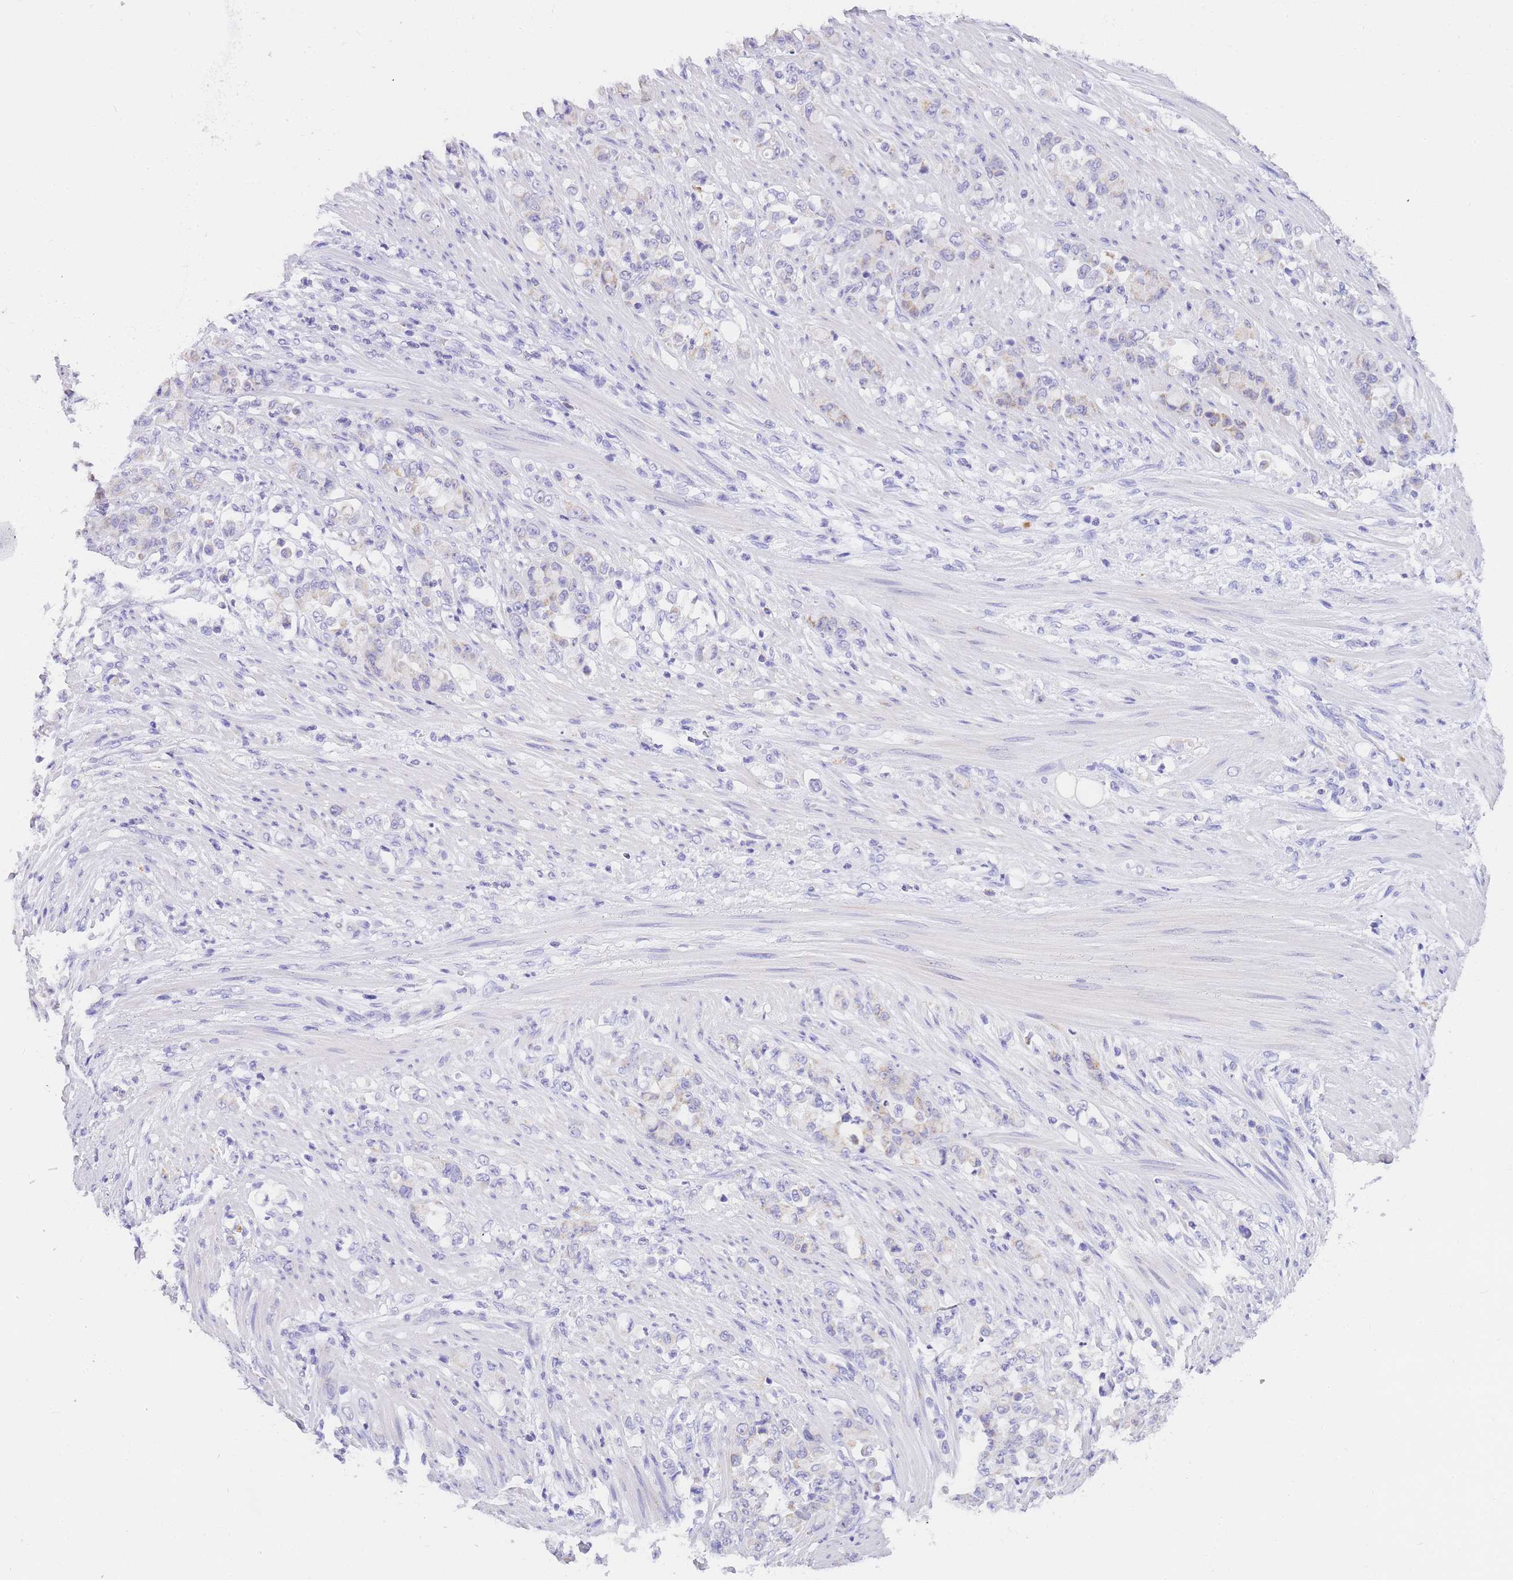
{"staining": {"intensity": "weak", "quantity": "<25%", "location": "cytoplasmic/membranous"}, "tissue": "stomach cancer", "cell_type": "Tumor cells", "image_type": "cancer", "snomed": [{"axis": "morphology", "description": "Normal tissue, NOS"}, {"axis": "morphology", "description": "Adenocarcinoma, NOS"}, {"axis": "topography", "description": "Stomach"}], "caption": "The micrograph displays no significant expression in tumor cells of stomach cancer.", "gene": "NKD2", "patient": {"sex": "female", "age": 79}}